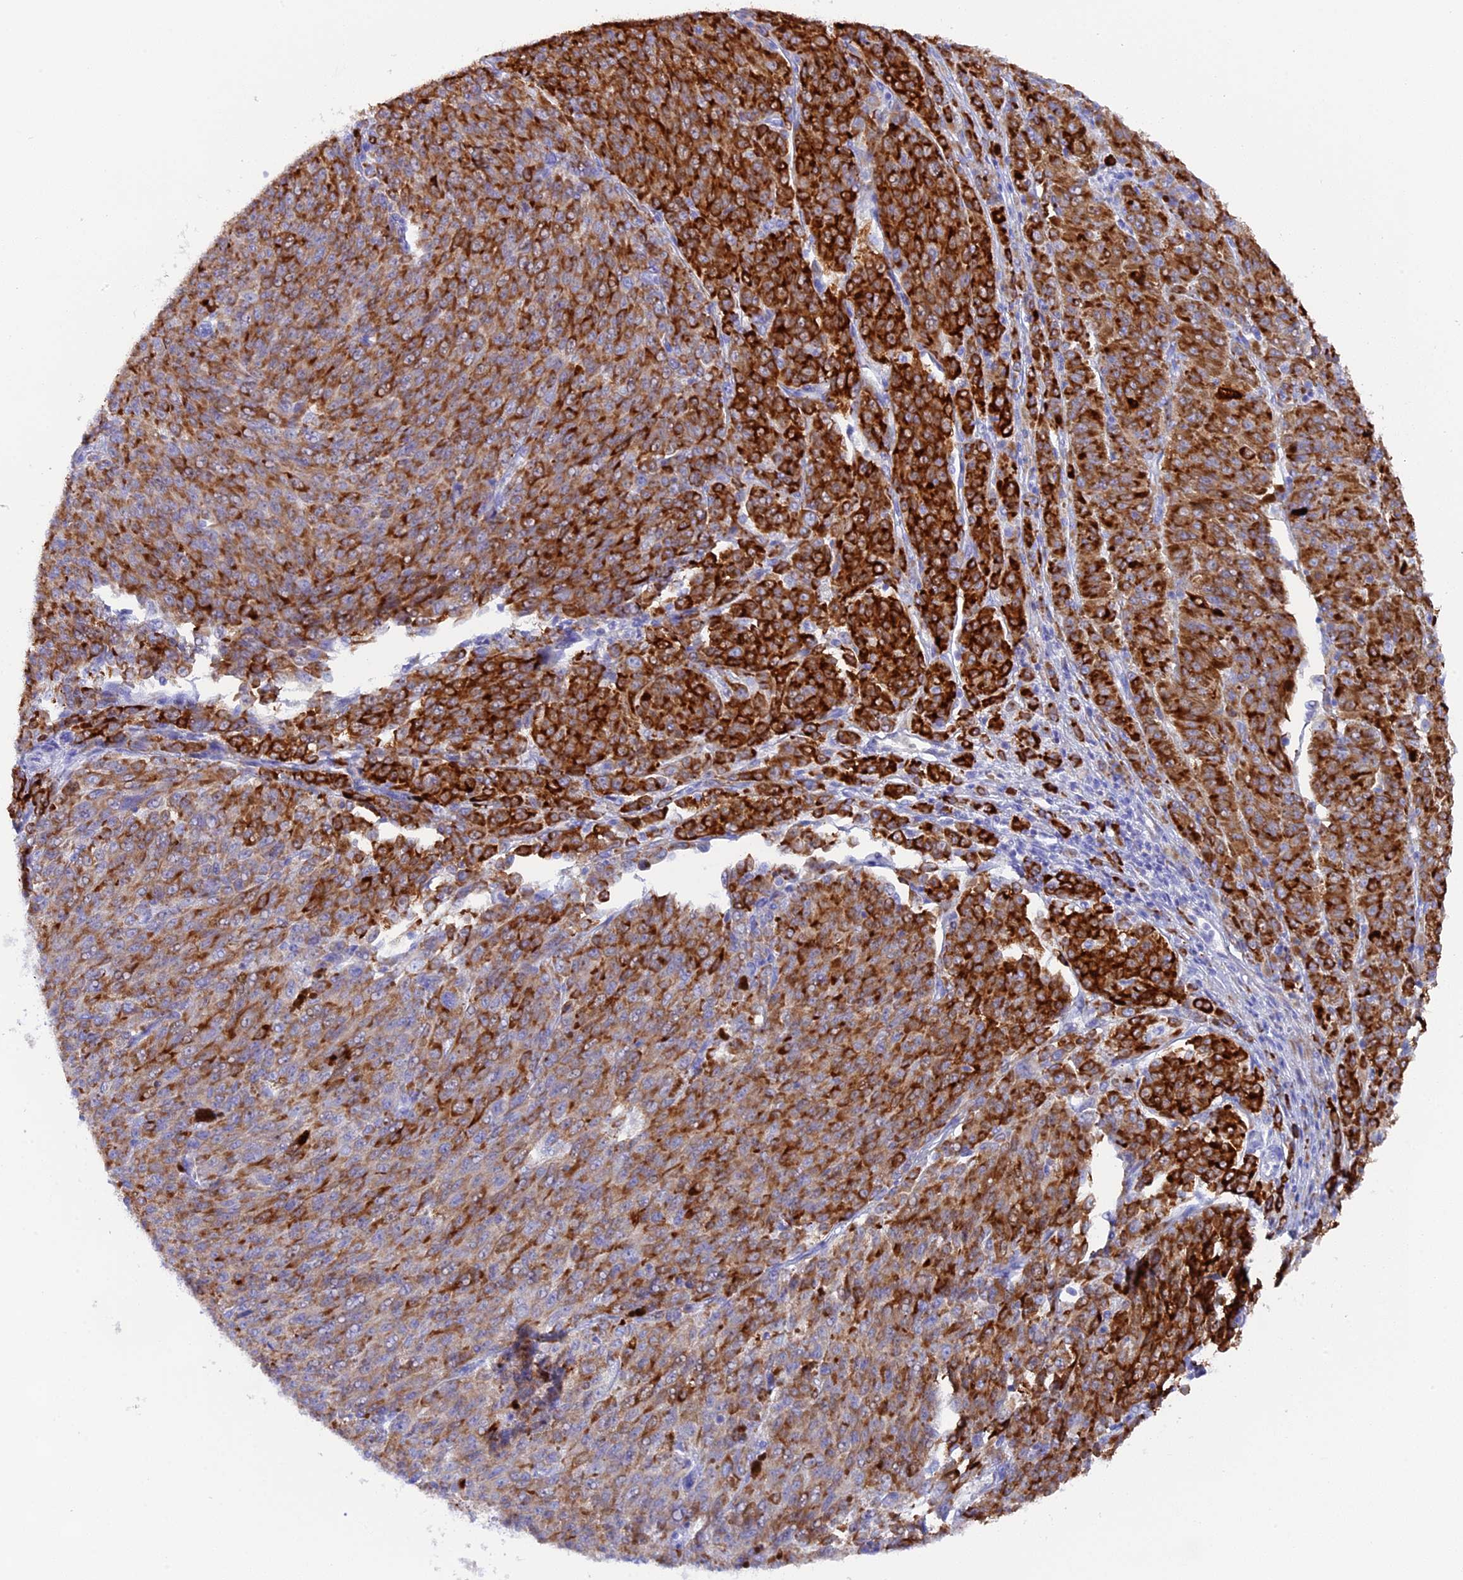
{"staining": {"intensity": "strong", "quantity": "25%-75%", "location": "cytoplasmic/membranous"}, "tissue": "melanoma", "cell_type": "Tumor cells", "image_type": "cancer", "snomed": [{"axis": "morphology", "description": "Malignant melanoma, NOS"}, {"axis": "topography", "description": "Skin"}], "caption": "This micrograph shows melanoma stained with immunohistochemistry to label a protein in brown. The cytoplasmic/membranous of tumor cells show strong positivity for the protein. Nuclei are counter-stained blue.", "gene": "FKBP11", "patient": {"sex": "female", "age": 52}}